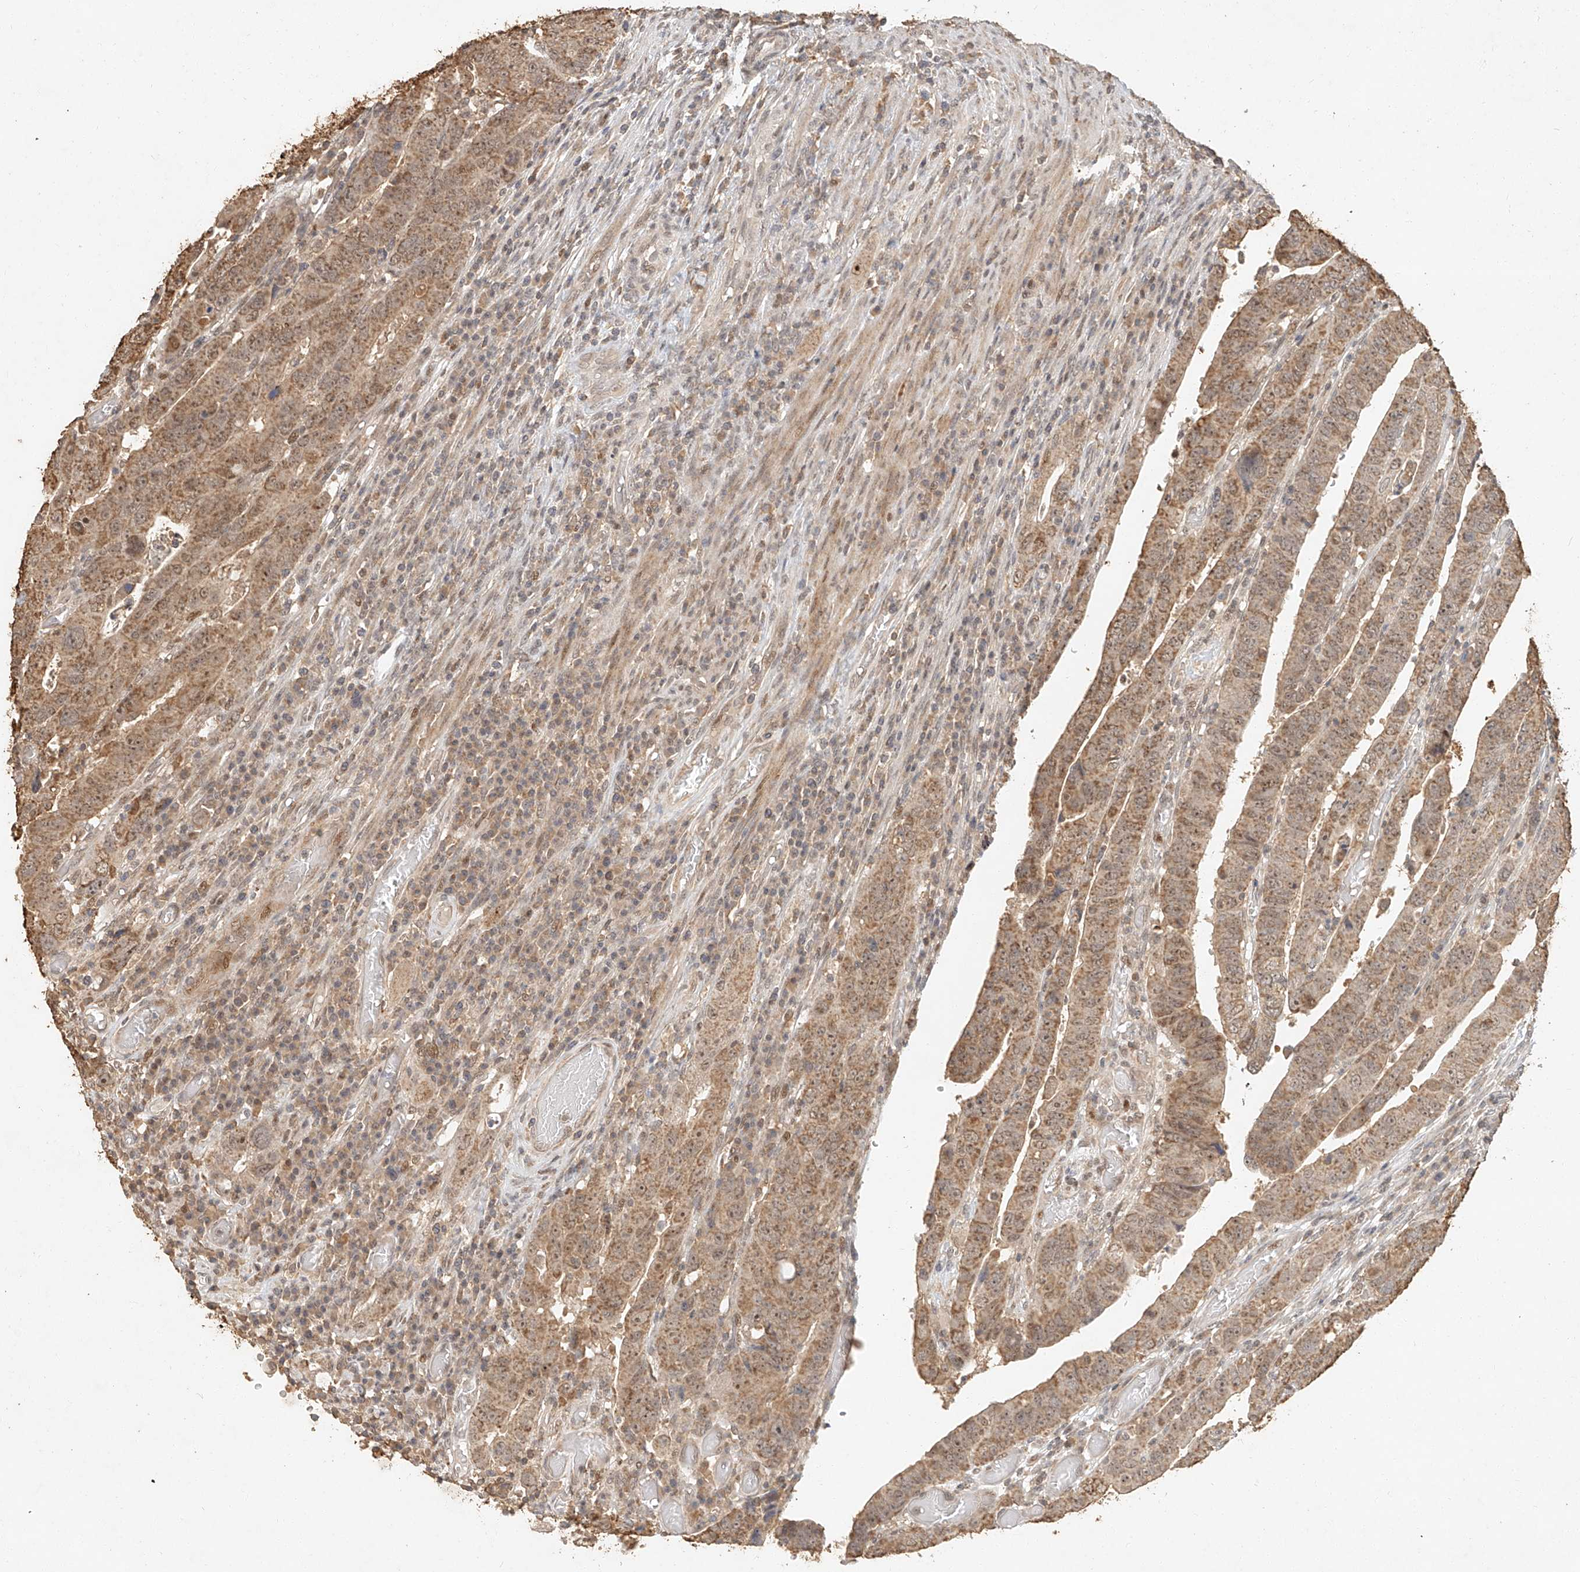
{"staining": {"intensity": "moderate", "quantity": ">75%", "location": "cytoplasmic/membranous"}, "tissue": "colorectal cancer", "cell_type": "Tumor cells", "image_type": "cancer", "snomed": [{"axis": "morphology", "description": "Normal tissue, NOS"}, {"axis": "morphology", "description": "Adenocarcinoma, NOS"}, {"axis": "topography", "description": "Rectum"}], "caption": "Colorectal cancer stained with a brown dye exhibits moderate cytoplasmic/membranous positive expression in approximately >75% of tumor cells.", "gene": "CXorf58", "patient": {"sex": "female", "age": 65}}